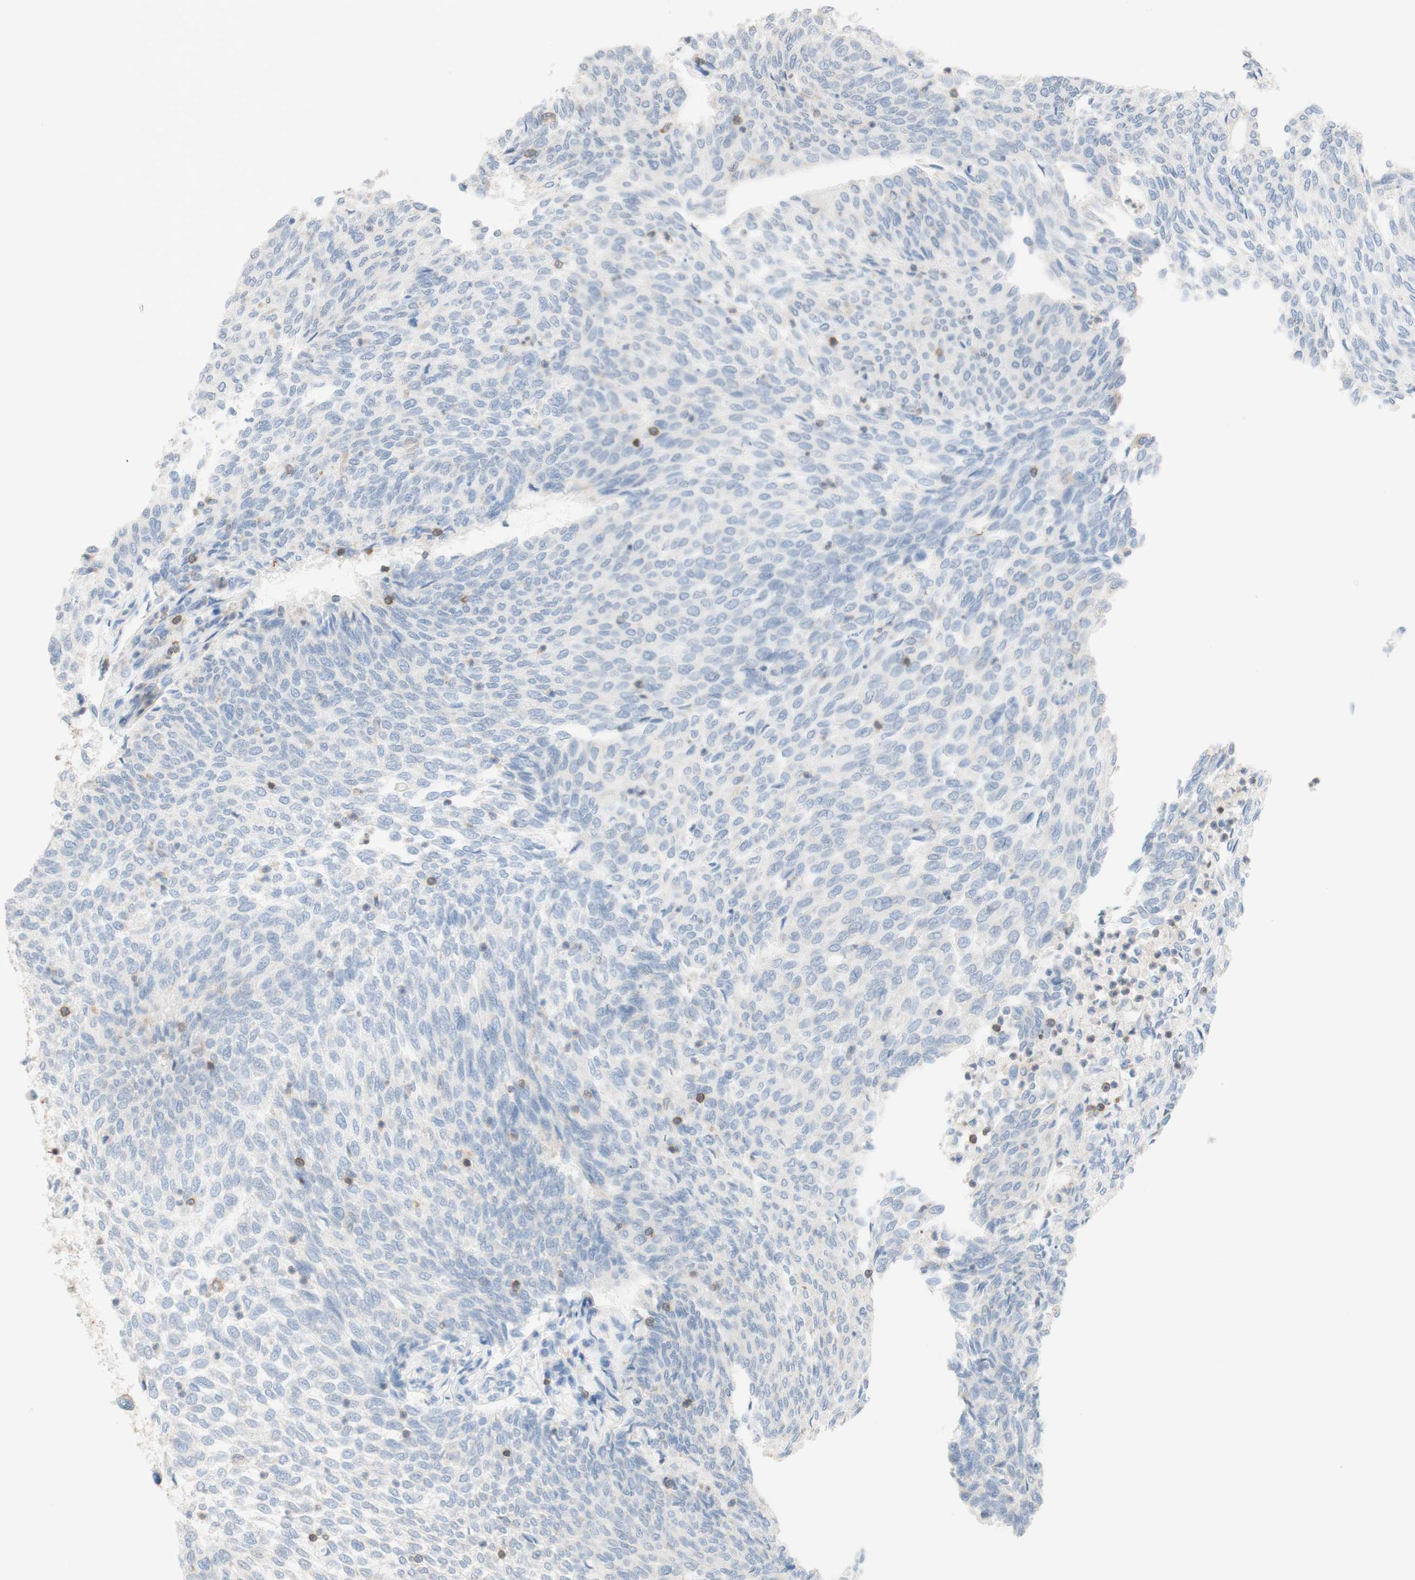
{"staining": {"intensity": "negative", "quantity": "none", "location": "none"}, "tissue": "urothelial cancer", "cell_type": "Tumor cells", "image_type": "cancer", "snomed": [{"axis": "morphology", "description": "Urothelial carcinoma, Low grade"}, {"axis": "topography", "description": "Urinary bladder"}], "caption": "The image shows no staining of tumor cells in urothelial cancer. The staining is performed using DAB (3,3'-diaminobenzidine) brown chromogen with nuclei counter-stained in using hematoxylin.", "gene": "SPINK6", "patient": {"sex": "female", "age": 79}}